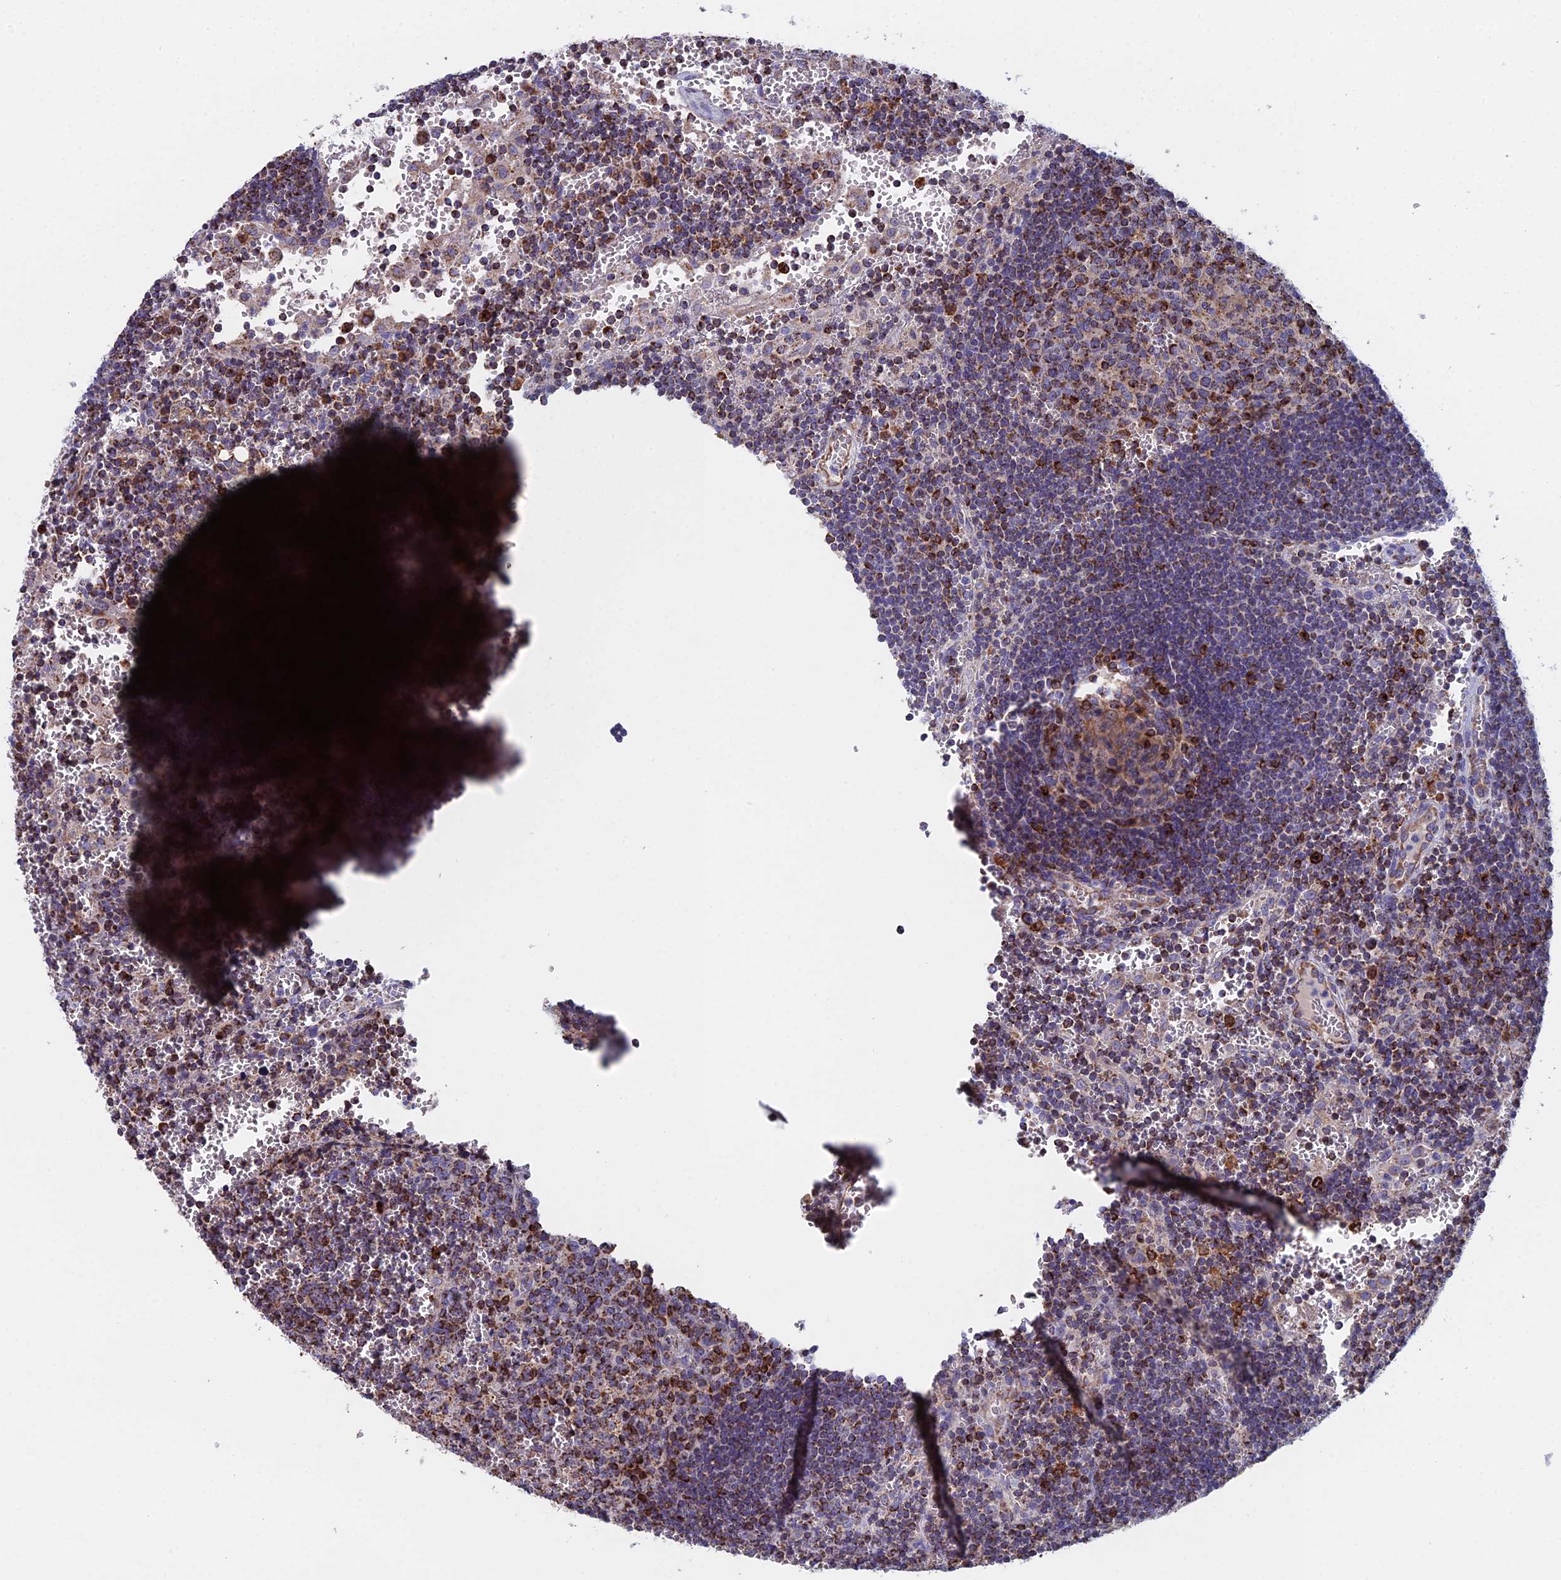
{"staining": {"intensity": "strong", "quantity": "25%-75%", "location": "cytoplasmic/membranous"}, "tissue": "lymph node", "cell_type": "Germinal center cells", "image_type": "normal", "snomed": [{"axis": "morphology", "description": "Normal tissue, NOS"}, {"axis": "topography", "description": "Lymph node"}], "caption": "High-magnification brightfield microscopy of unremarkable lymph node stained with DAB (brown) and counterstained with hematoxylin (blue). germinal center cells exhibit strong cytoplasmic/membranous positivity is present in about25%-75% of cells. (DAB (3,3'-diaminobenzidine) IHC with brightfield microscopy, high magnification).", "gene": "SPOCK2", "patient": {"sex": "female", "age": 73}}